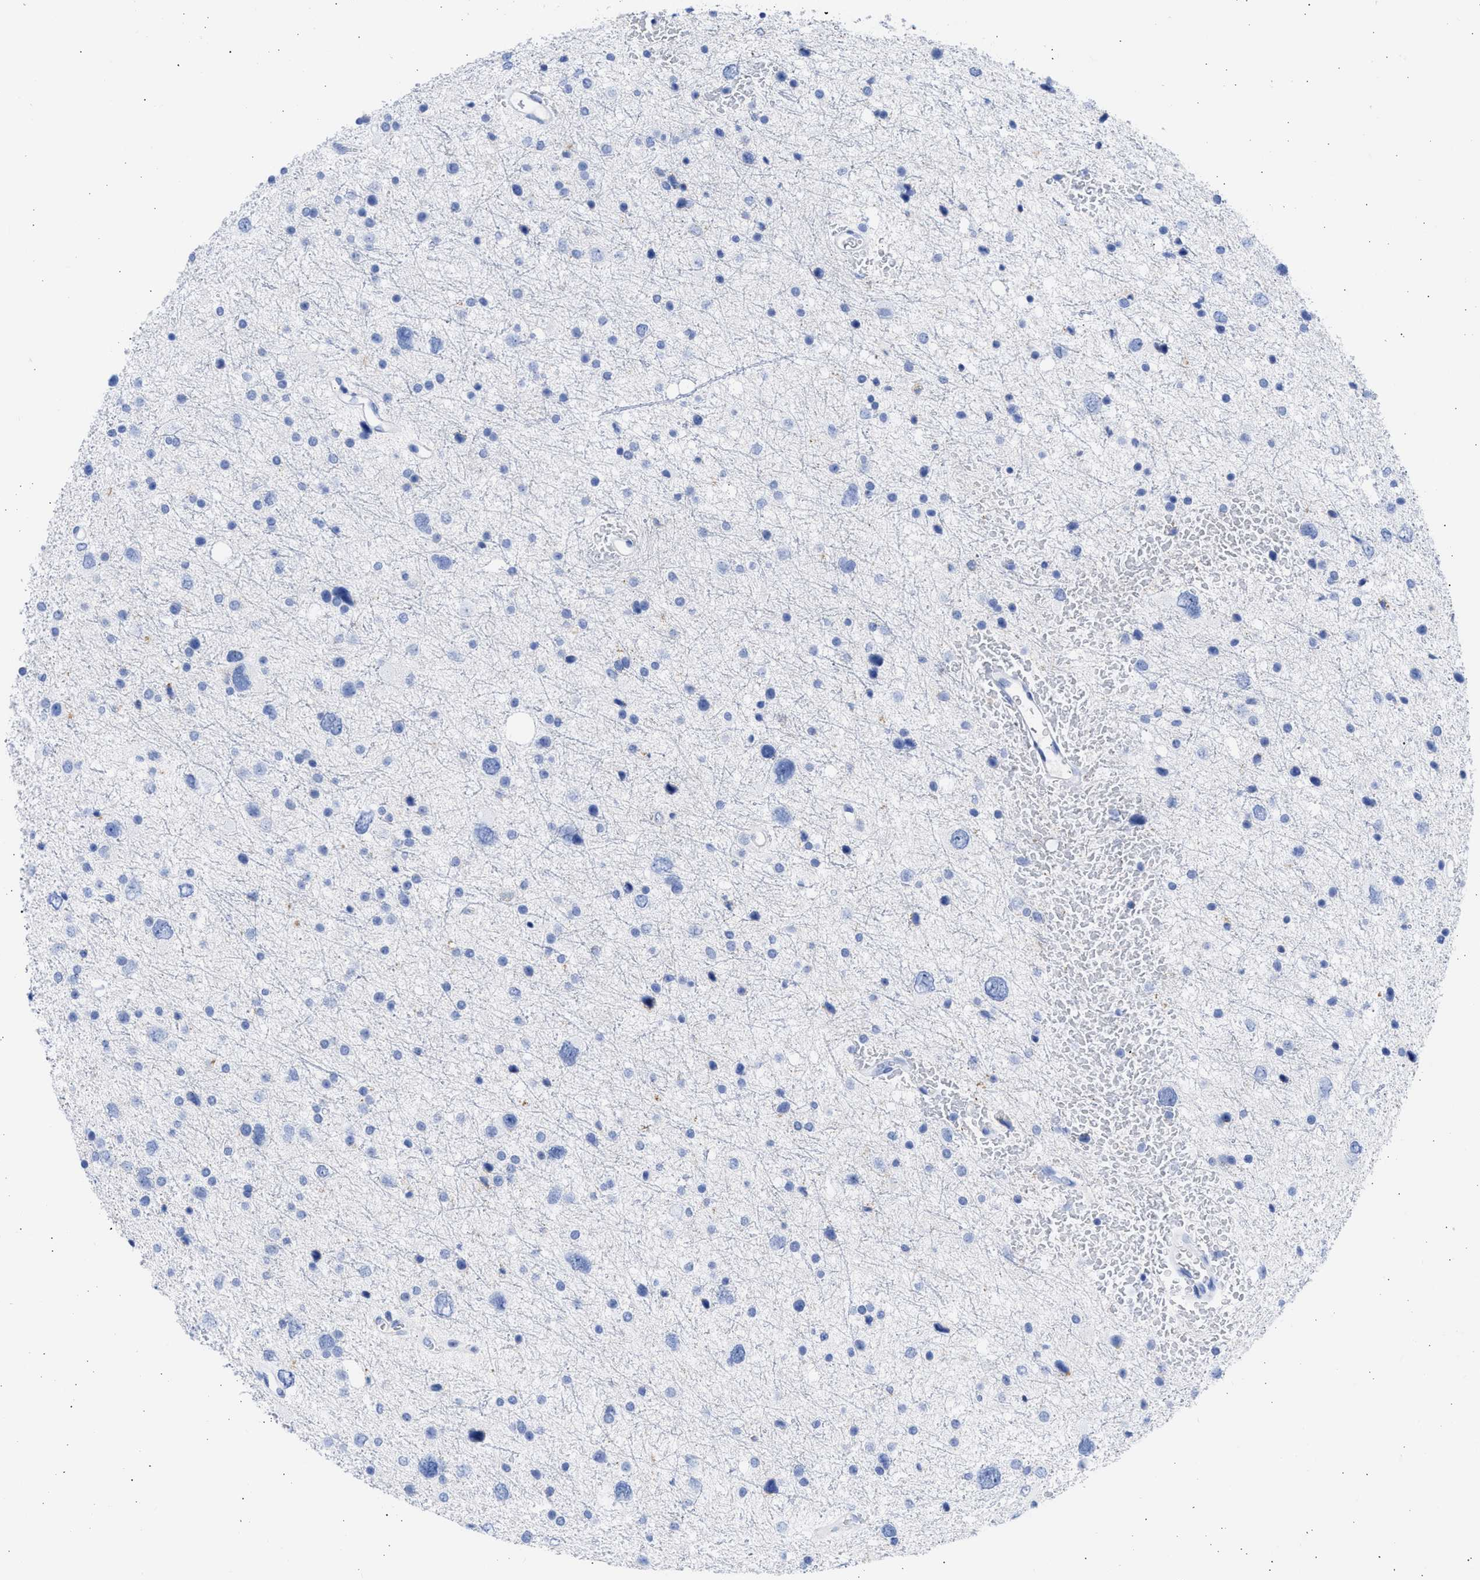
{"staining": {"intensity": "negative", "quantity": "none", "location": "none"}, "tissue": "glioma", "cell_type": "Tumor cells", "image_type": "cancer", "snomed": [{"axis": "morphology", "description": "Glioma, malignant, Low grade"}, {"axis": "topography", "description": "Brain"}], "caption": "This is an immunohistochemistry (IHC) histopathology image of human glioma. There is no positivity in tumor cells.", "gene": "RSPH1", "patient": {"sex": "female", "age": 37}}